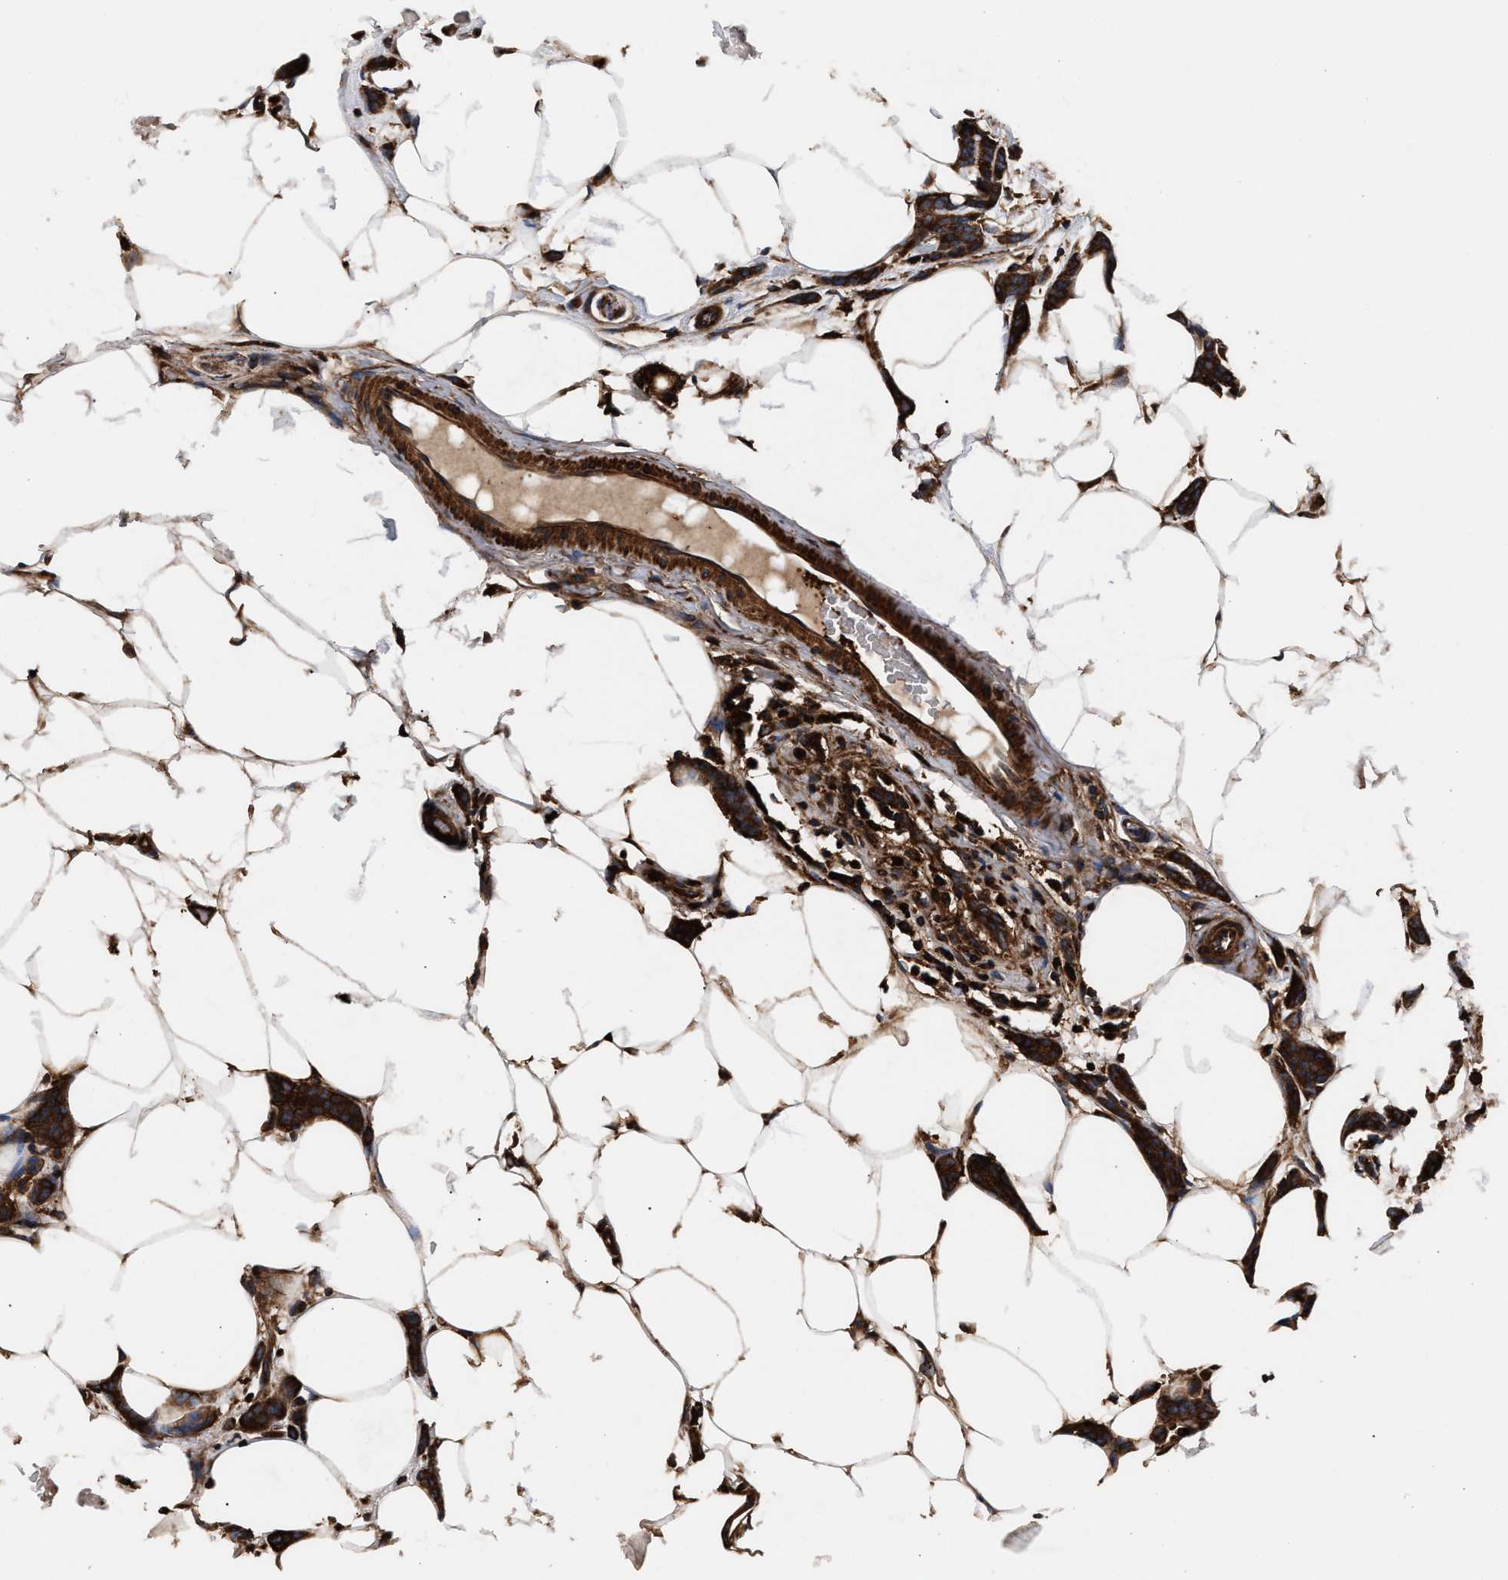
{"staining": {"intensity": "strong", "quantity": ">75%", "location": "cytoplasmic/membranous"}, "tissue": "breast cancer", "cell_type": "Tumor cells", "image_type": "cancer", "snomed": [{"axis": "morphology", "description": "Lobular carcinoma"}, {"axis": "topography", "description": "Skin"}, {"axis": "topography", "description": "Breast"}], "caption": "Immunohistochemical staining of human breast lobular carcinoma exhibits high levels of strong cytoplasmic/membranous protein positivity in approximately >75% of tumor cells.", "gene": "KYAT1", "patient": {"sex": "female", "age": 46}}